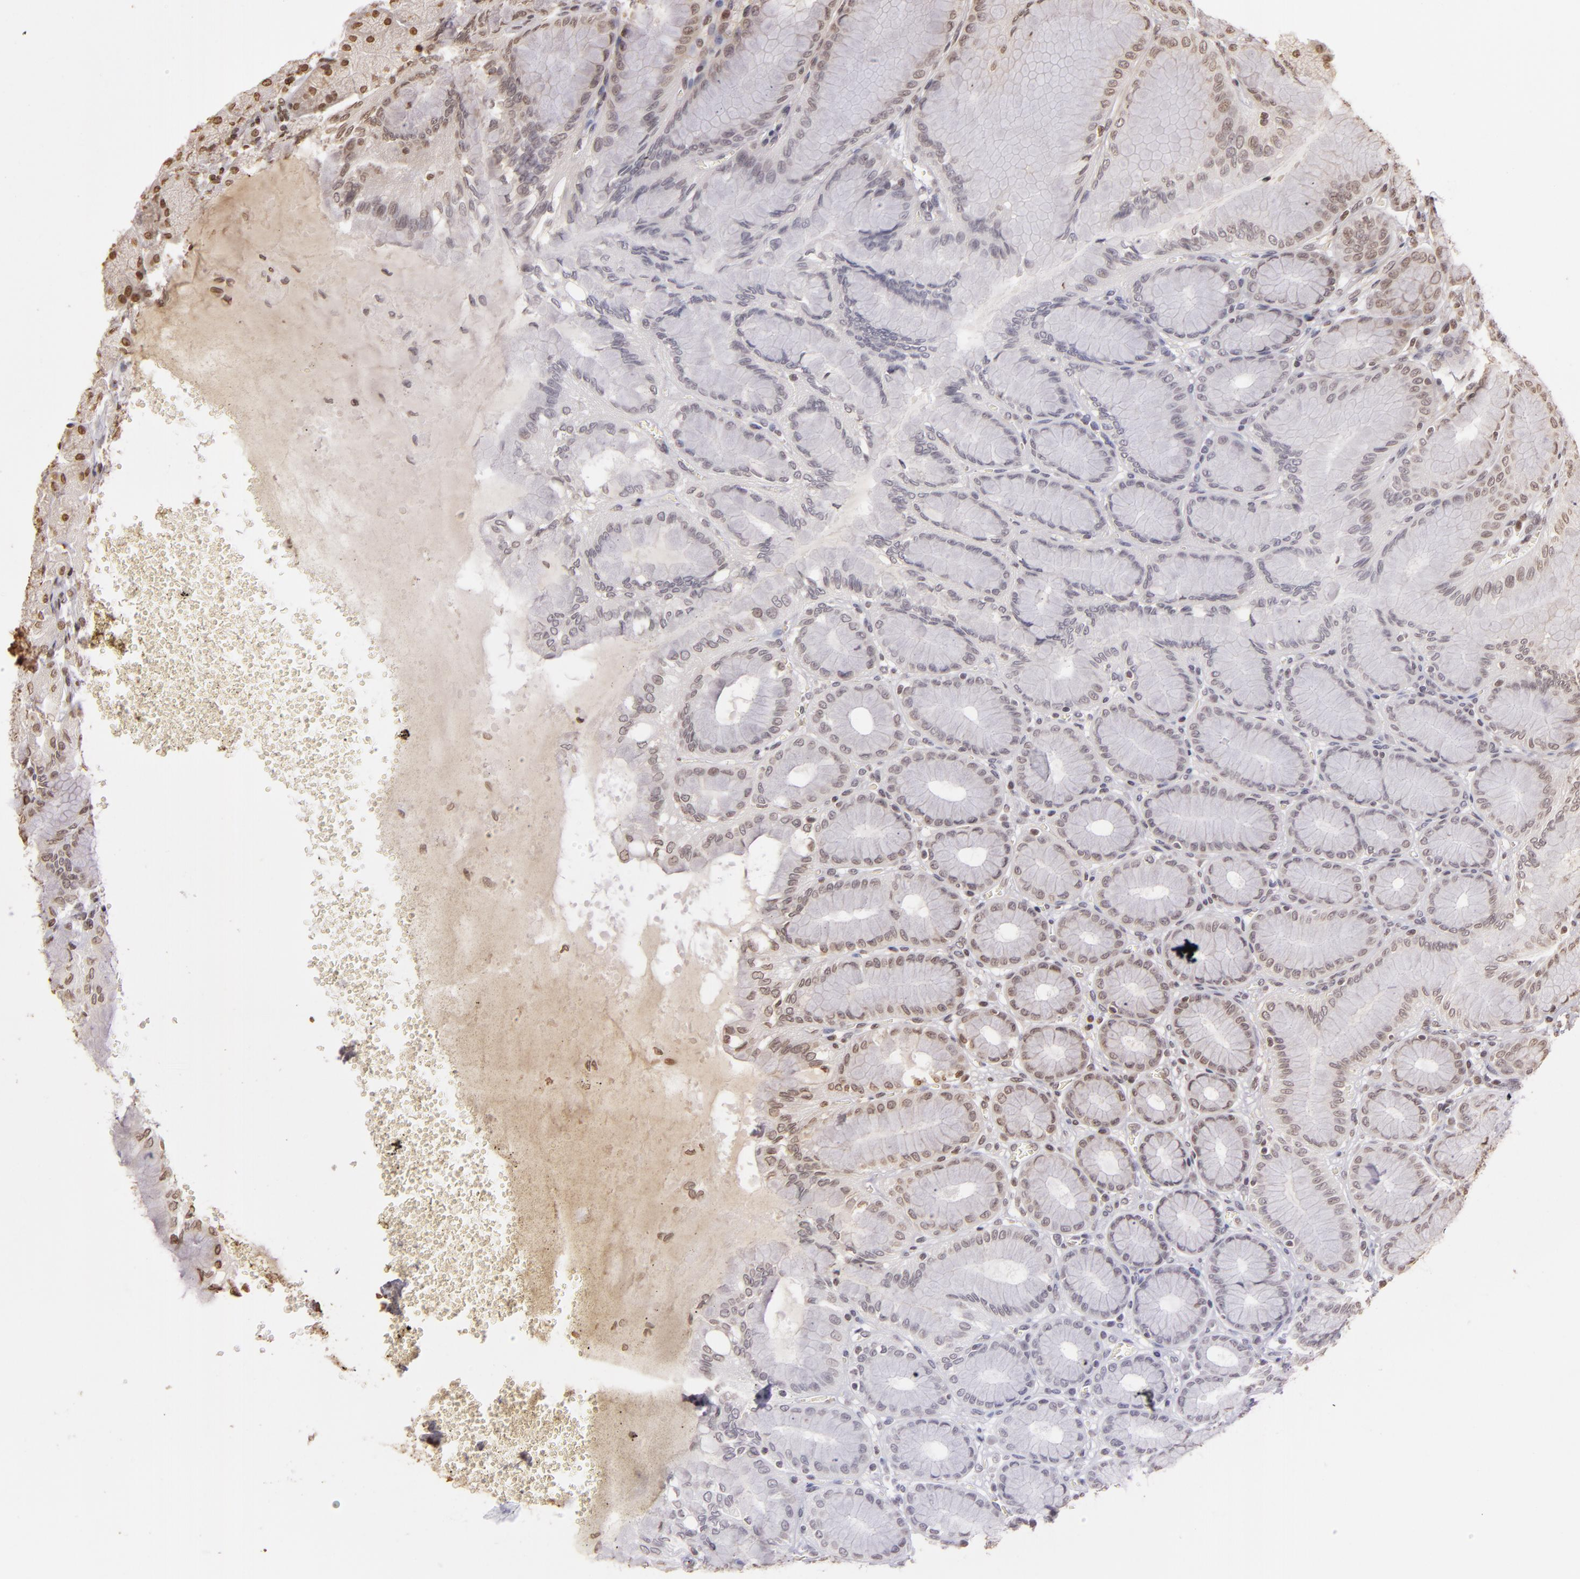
{"staining": {"intensity": "weak", "quantity": "25%-75%", "location": "nuclear"}, "tissue": "stomach", "cell_type": "Glandular cells", "image_type": "normal", "snomed": [{"axis": "morphology", "description": "Normal tissue, NOS"}, {"axis": "topography", "description": "Stomach"}, {"axis": "topography", "description": "Stomach, lower"}], "caption": "A histopathology image of human stomach stained for a protein demonstrates weak nuclear brown staining in glandular cells.", "gene": "THRB", "patient": {"sex": "male", "age": 76}}